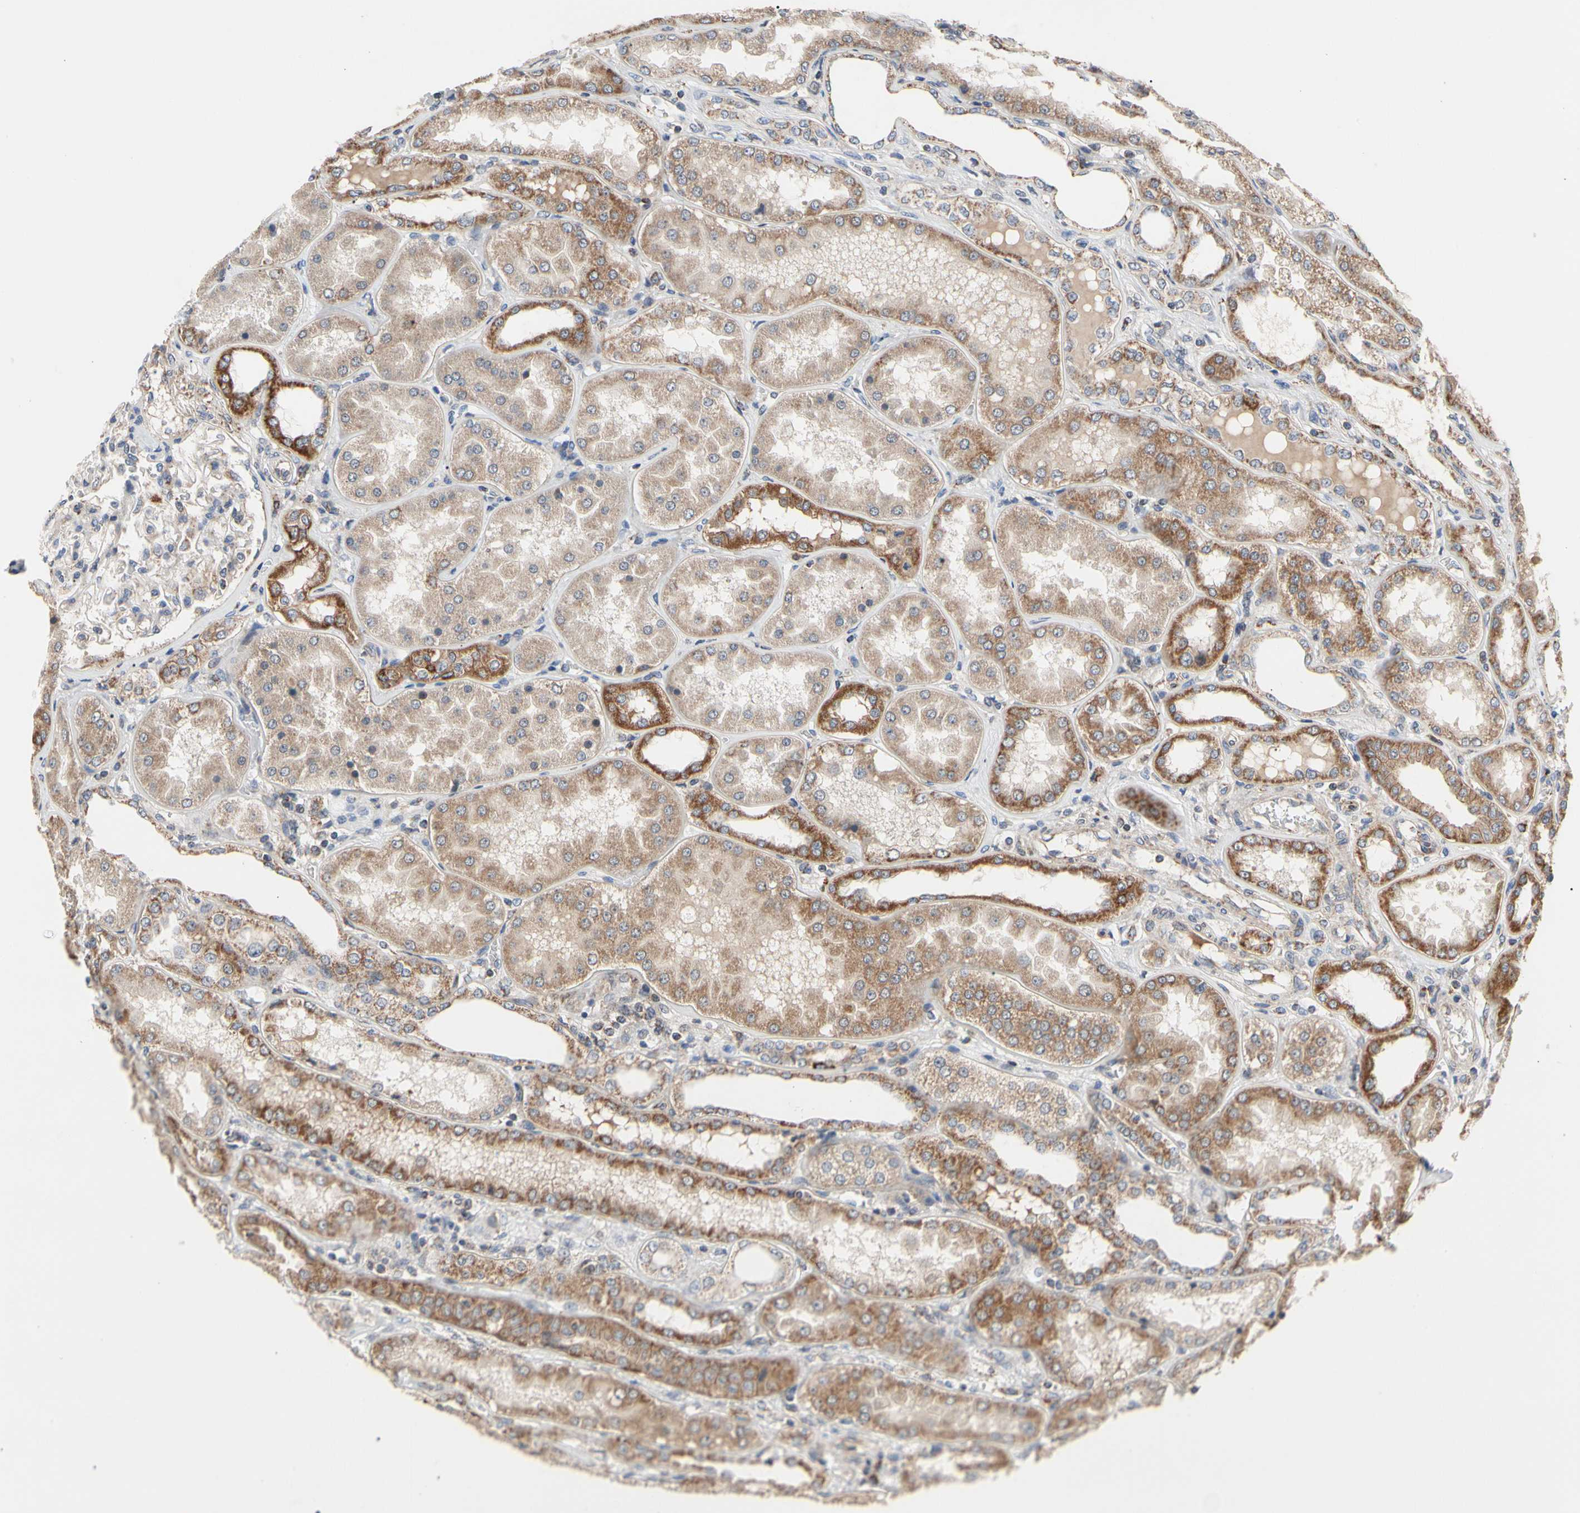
{"staining": {"intensity": "weak", "quantity": "25%-75%", "location": "cytoplasmic/membranous"}, "tissue": "kidney", "cell_type": "Cells in glomeruli", "image_type": "normal", "snomed": [{"axis": "morphology", "description": "Normal tissue, NOS"}, {"axis": "topography", "description": "Kidney"}], "caption": "This is an image of IHC staining of normal kidney, which shows weak positivity in the cytoplasmic/membranous of cells in glomeruli.", "gene": "GPD2", "patient": {"sex": "female", "age": 56}}